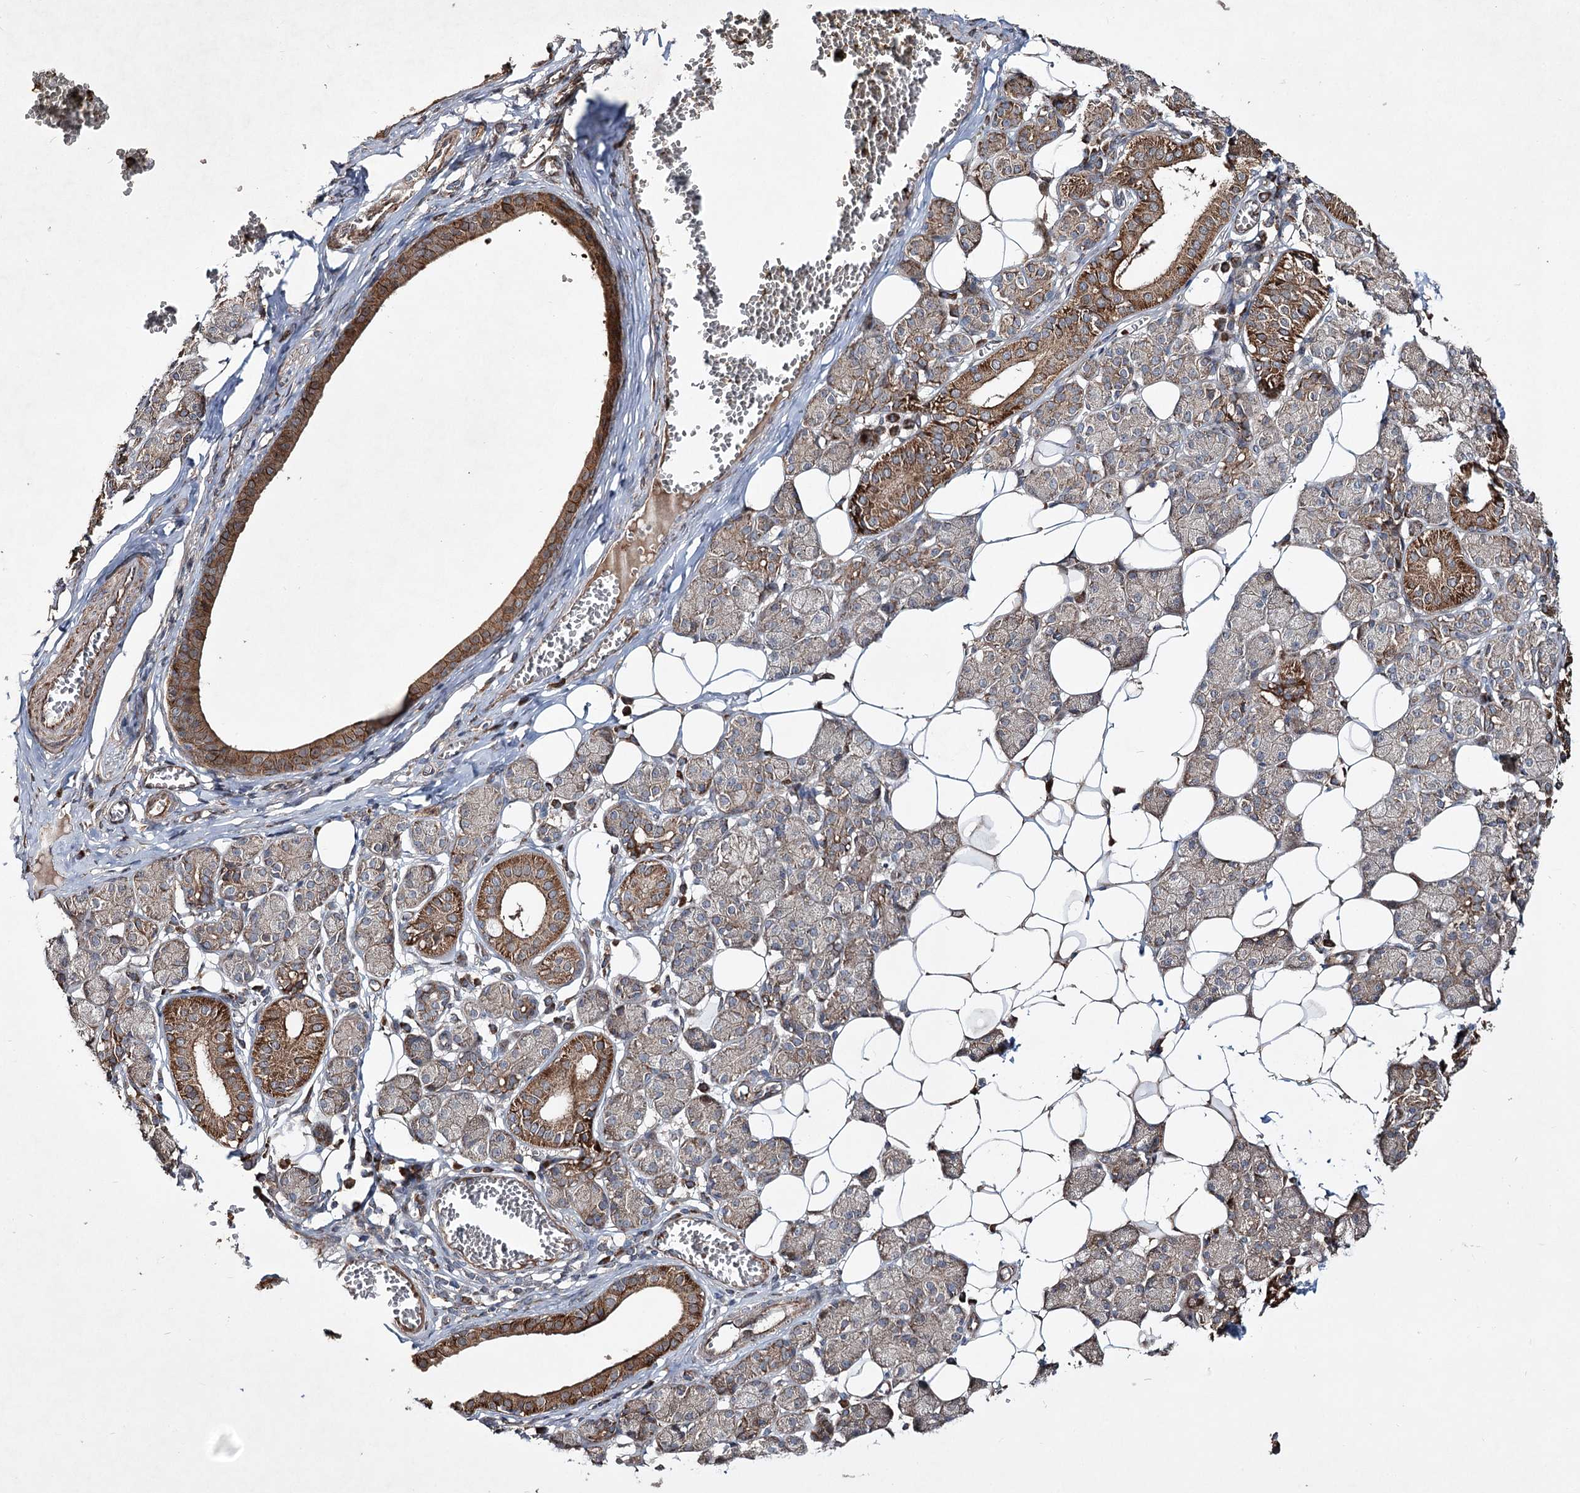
{"staining": {"intensity": "moderate", "quantity": "25%-75%", "location": "cytoplasmic/membranous"}, "tissue": "salivary gland", "cell_type": "Glandular cells", "image_type": "normal", "snomed": [{"axis": "morphology", "description": "Normal tissue, NOS"}, {"axis": "topography", "description": "Salivary gland"}], "caption": "Protein staining of normal salivary gland displays moderate cytoplasmic/membranous expression in about 25%-75% of glandular cells. The protein of interest is stained brown, and the nuclei are stained in blue (DAB (3,3'-diaminobenzidine) IHC with brightfield microscopy, high magnification).", "gene": "SERINC5", "patient": {"sex": "female", "age": 33}}